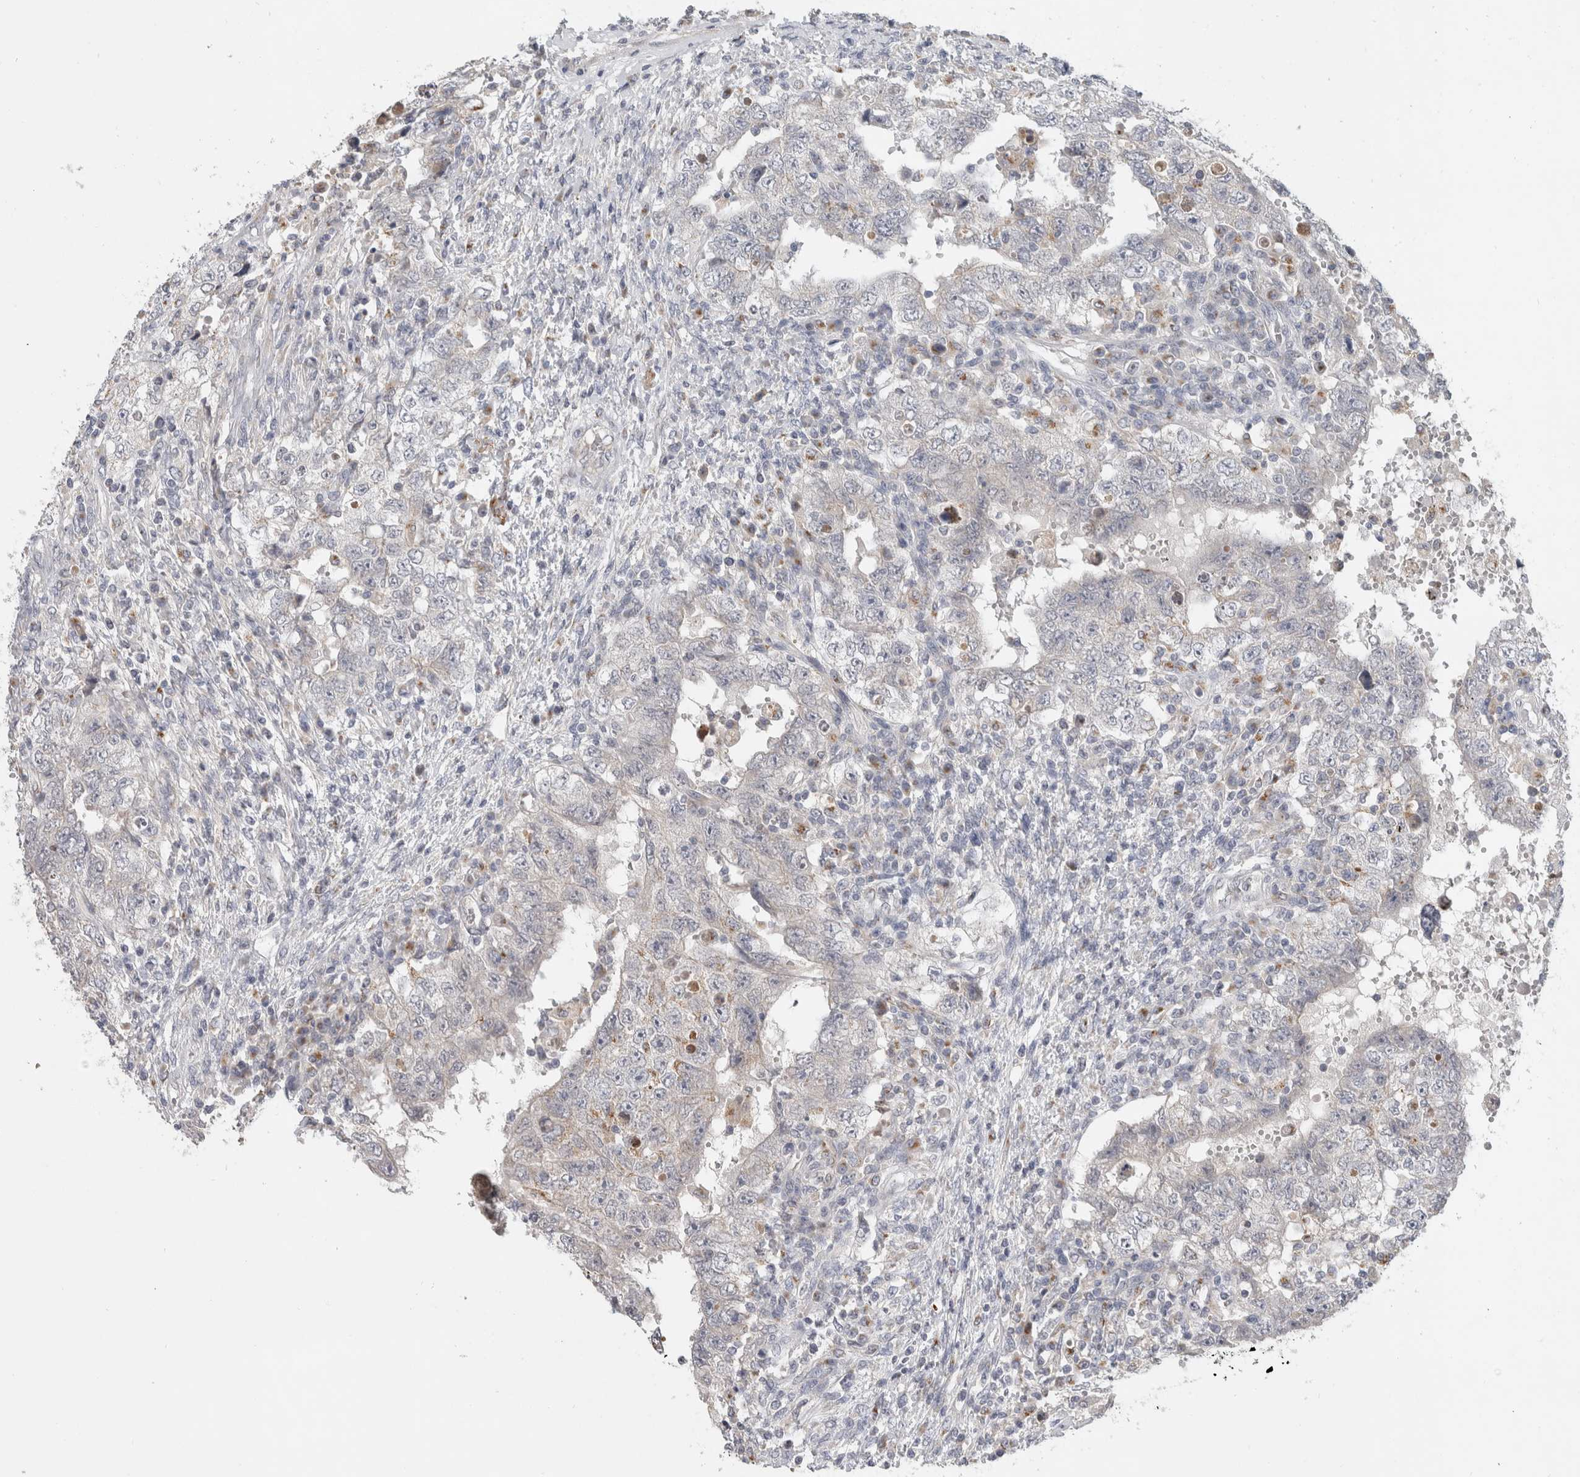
{"staining": {"intensity": "negative", "quantity": "none", "location": "none"}, "tissue": "testis cancer", "cell_type": "Tumor cells", "image_type": "cancer", "snomed": [{"axis": "morphology", "description": "Carcinoma, Embryonal, NOS"}, {"axis": "topography", "description": "Testis"}], "caption": "Protein analysis of testis cancer exhibits no significant staining in tumor cells.", "gene": "MGAT1", "patient": {"sex": "male", "age": 26}}